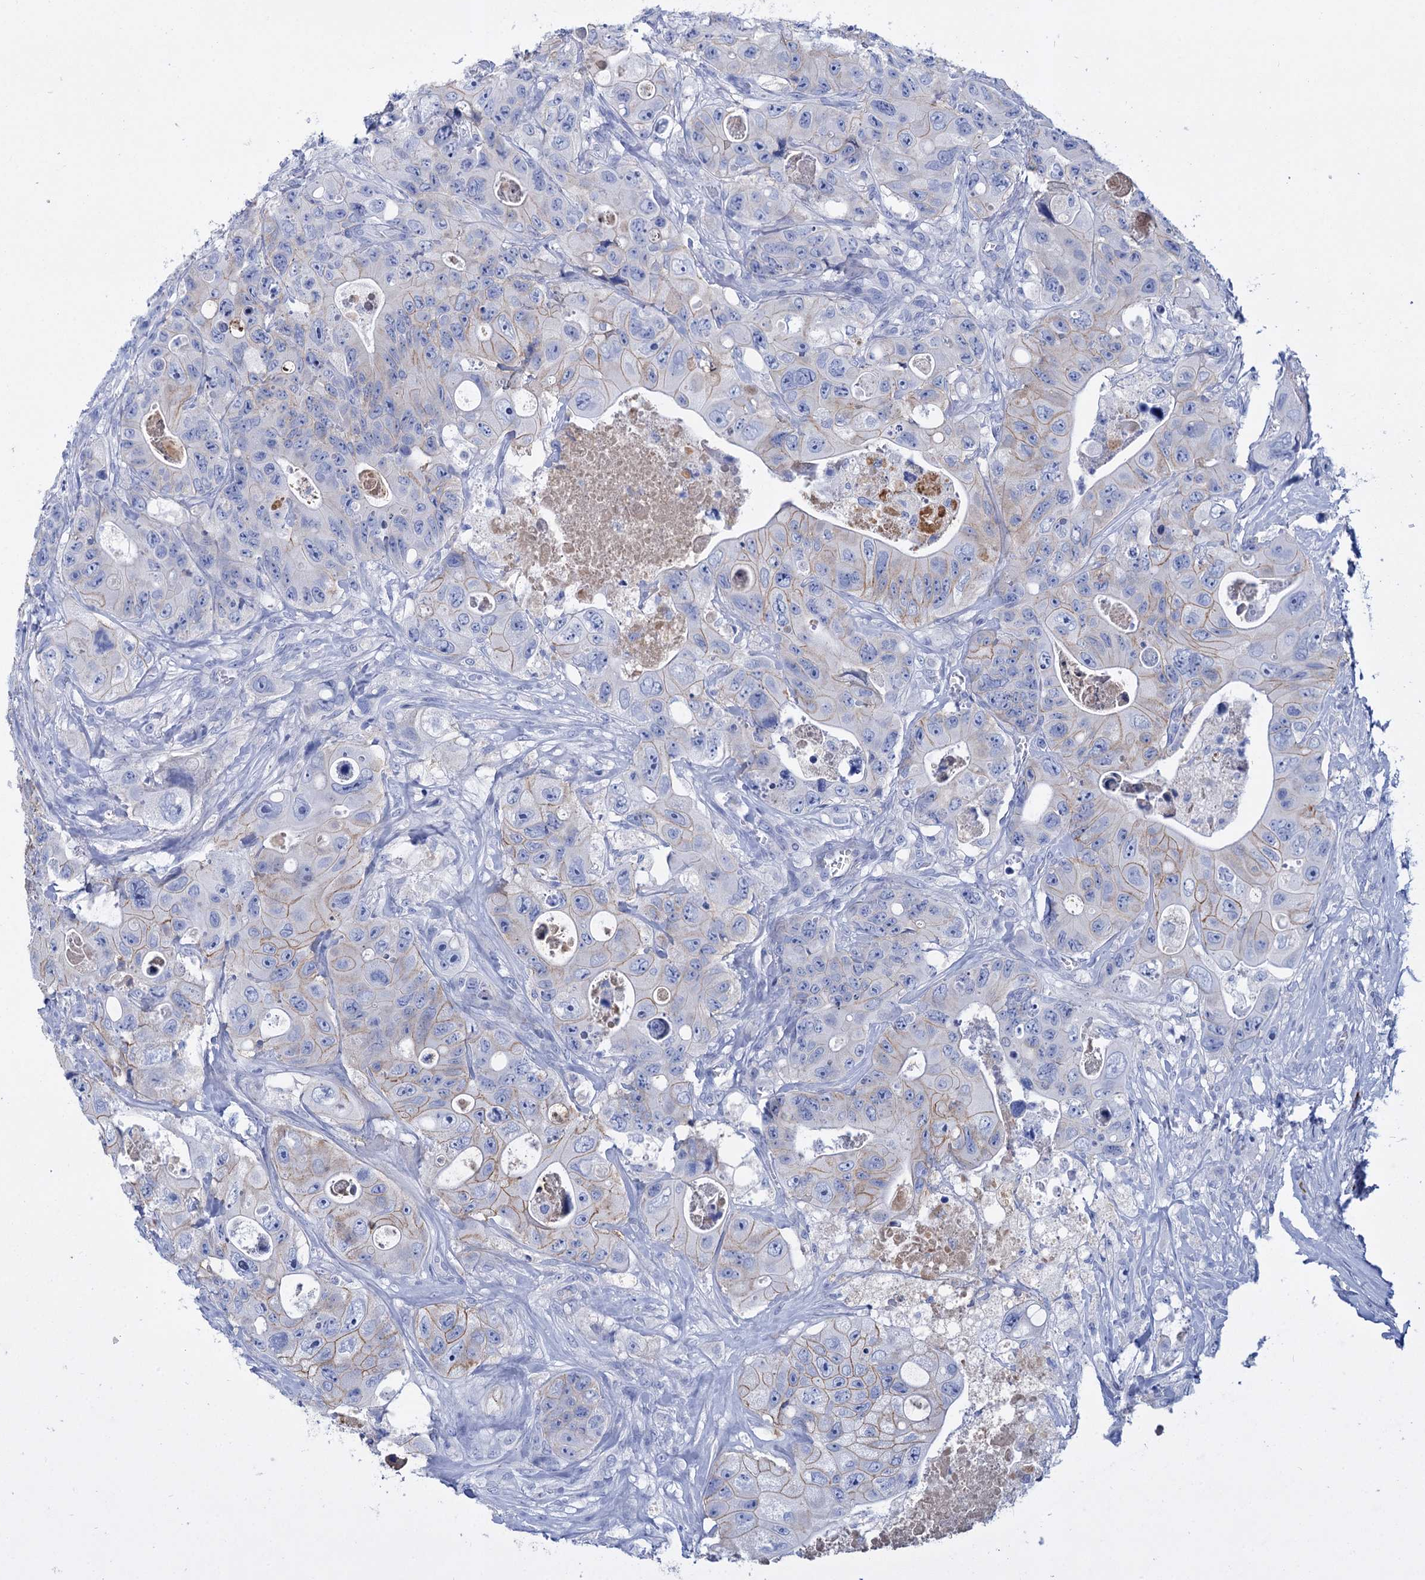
{"staining": {"intensity": "weak", "quantity": ">75%", "location": "cytoplasmic/membranous"}, "tissue": "colorectal cancer", "cell_type": "Tumor cells", "image_type": "cancer", "snomed": [{"axis": "morphology", "description": "Adenocarcinoma, NOS"}, {"axis": "topography", "description": "Colon"}], "caption": "Protein staining of colorectal cancer (adenocarcinoma) tissue demonstrates weak cytoplasmic/membranous positivity in approximately >75% of tumor cells.", "gene": "FBXW12", "patient": {"sex": "female", "age": 46}}